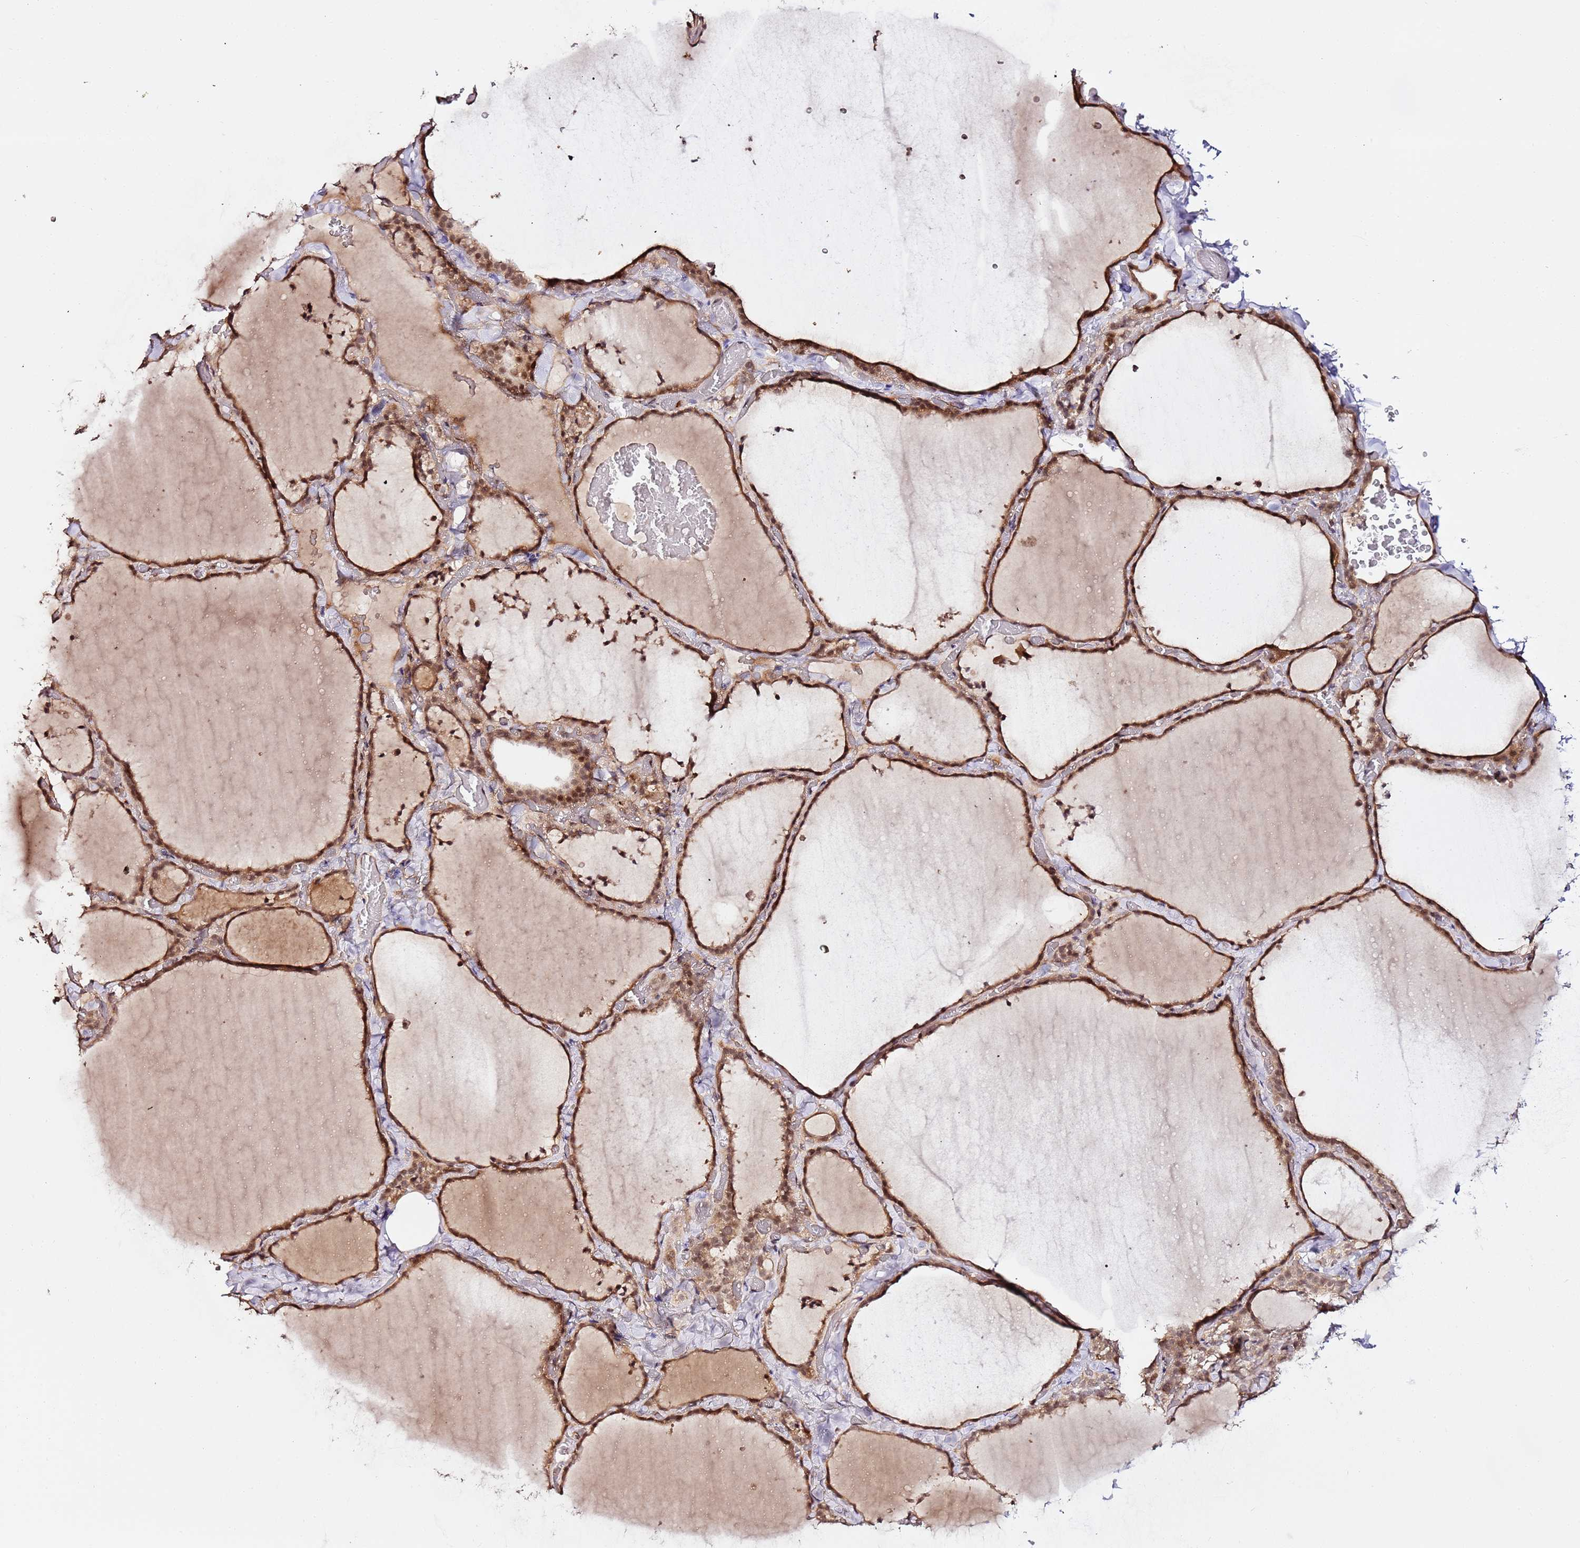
{"staining": {"intensity": "moderate", "quantity": ">75%", "location": "cytoplasmic/membranous,nuclear"}, "tissue": "thyroid gland", "cell_type": "Glandular cells", "image_type": "normal", "snomed": [{"axis": "morphology", "description": "Normal tissue, NOS"}, {"axis": "topography", "description": "Thyroid gland"}], "caption": "IHC micrograph of unremarkable human thyroid gland stained for a protein (brown), which exhibits medium levels of moderate cytoplasmic/membranous,nuclear staining in approximately >75% of glandular cells.", "gene": "OR5V1", "patient": {"sex": "female", "age": 22}}